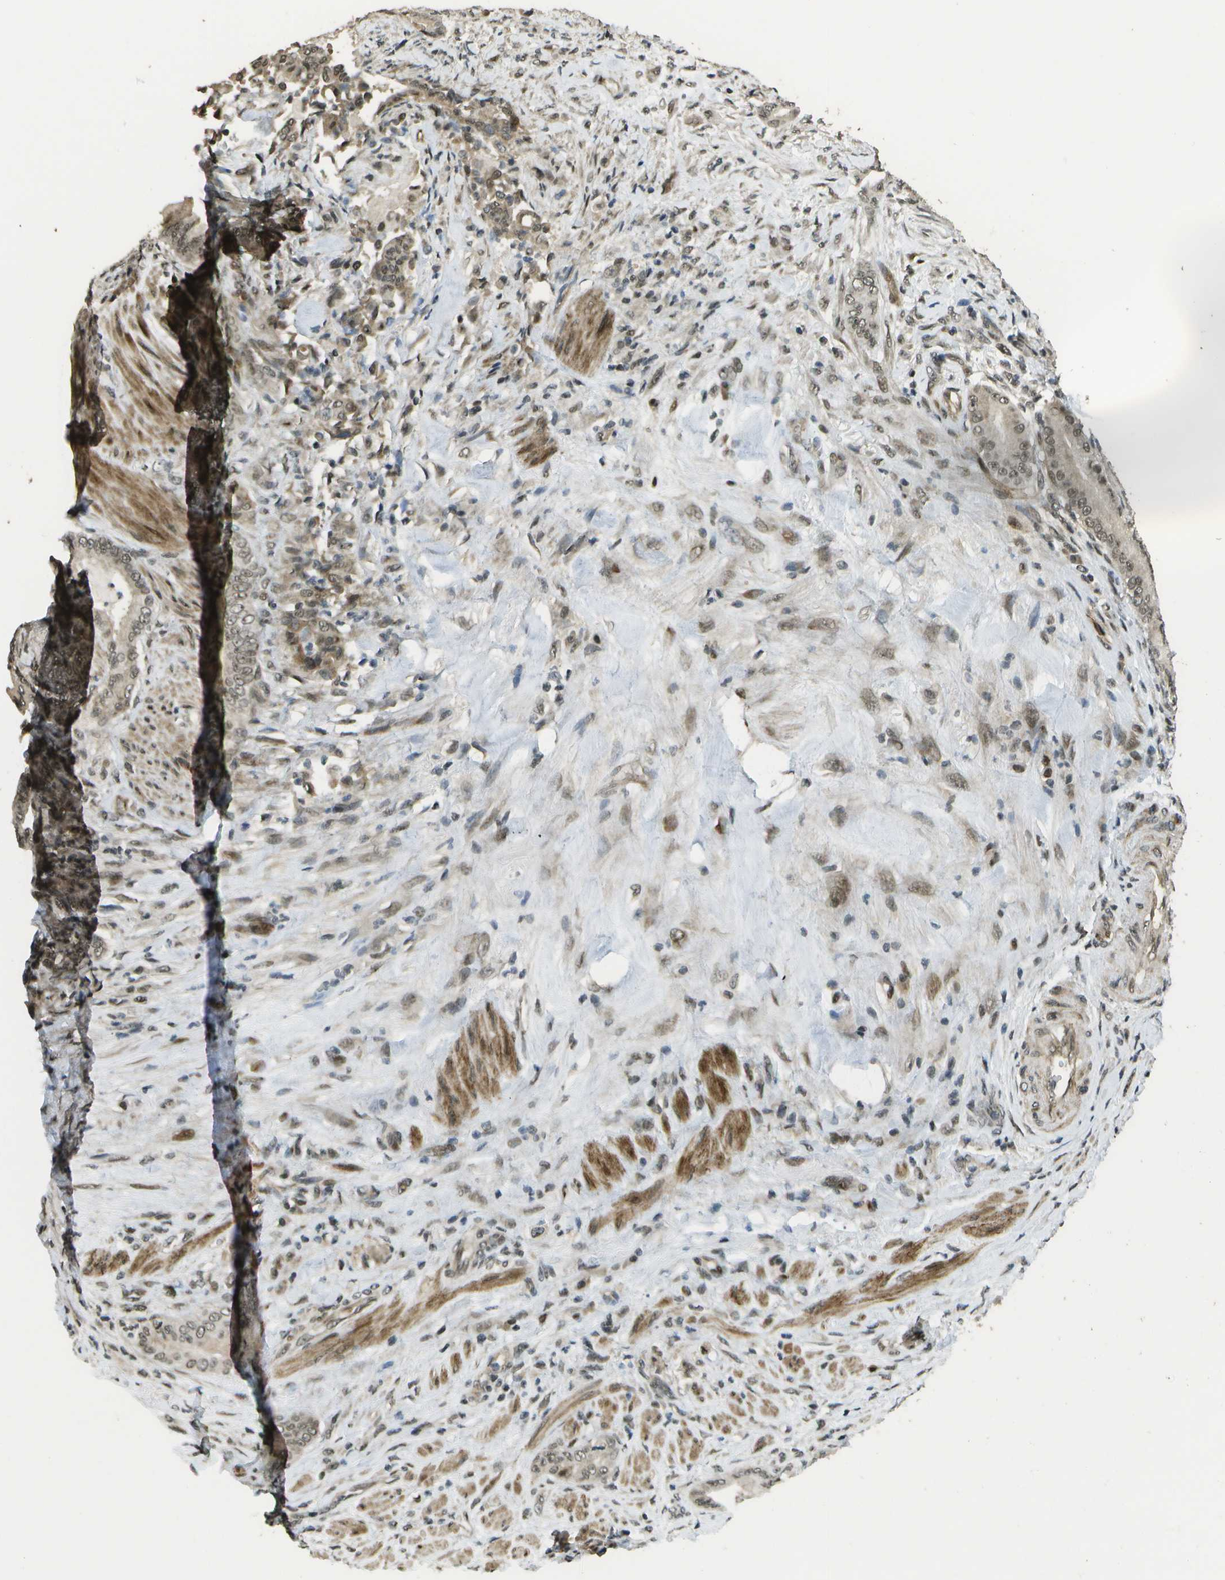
{"staining": {"intensity": "weak", "quantity": ">75%", "location": "cytoplasmic/membranous,nuclear"}, "tissue": "pancreatic cancer", "cell_type": "Tumor cells", "image_type": "cancer", "snomed": [{"axis": "morphology", "description": "Normal tissue, NOS"}, {"axis": "morphology", "description": "Adenocarcinoma, NOS"}, {"axis": "topography", "description": "Pancreas"}], "caption": "This micrograph displays pancreatic cancer stained with immunohistochemistry (IHC) to label a protein in brown. The cytoplasmic/membranous and nuclear of tumor cells show weak positivity for the protein. Nuclei are counter-stained blue.", "gene": "KAT5", "patient": {"sex": "male", "age": 63}}